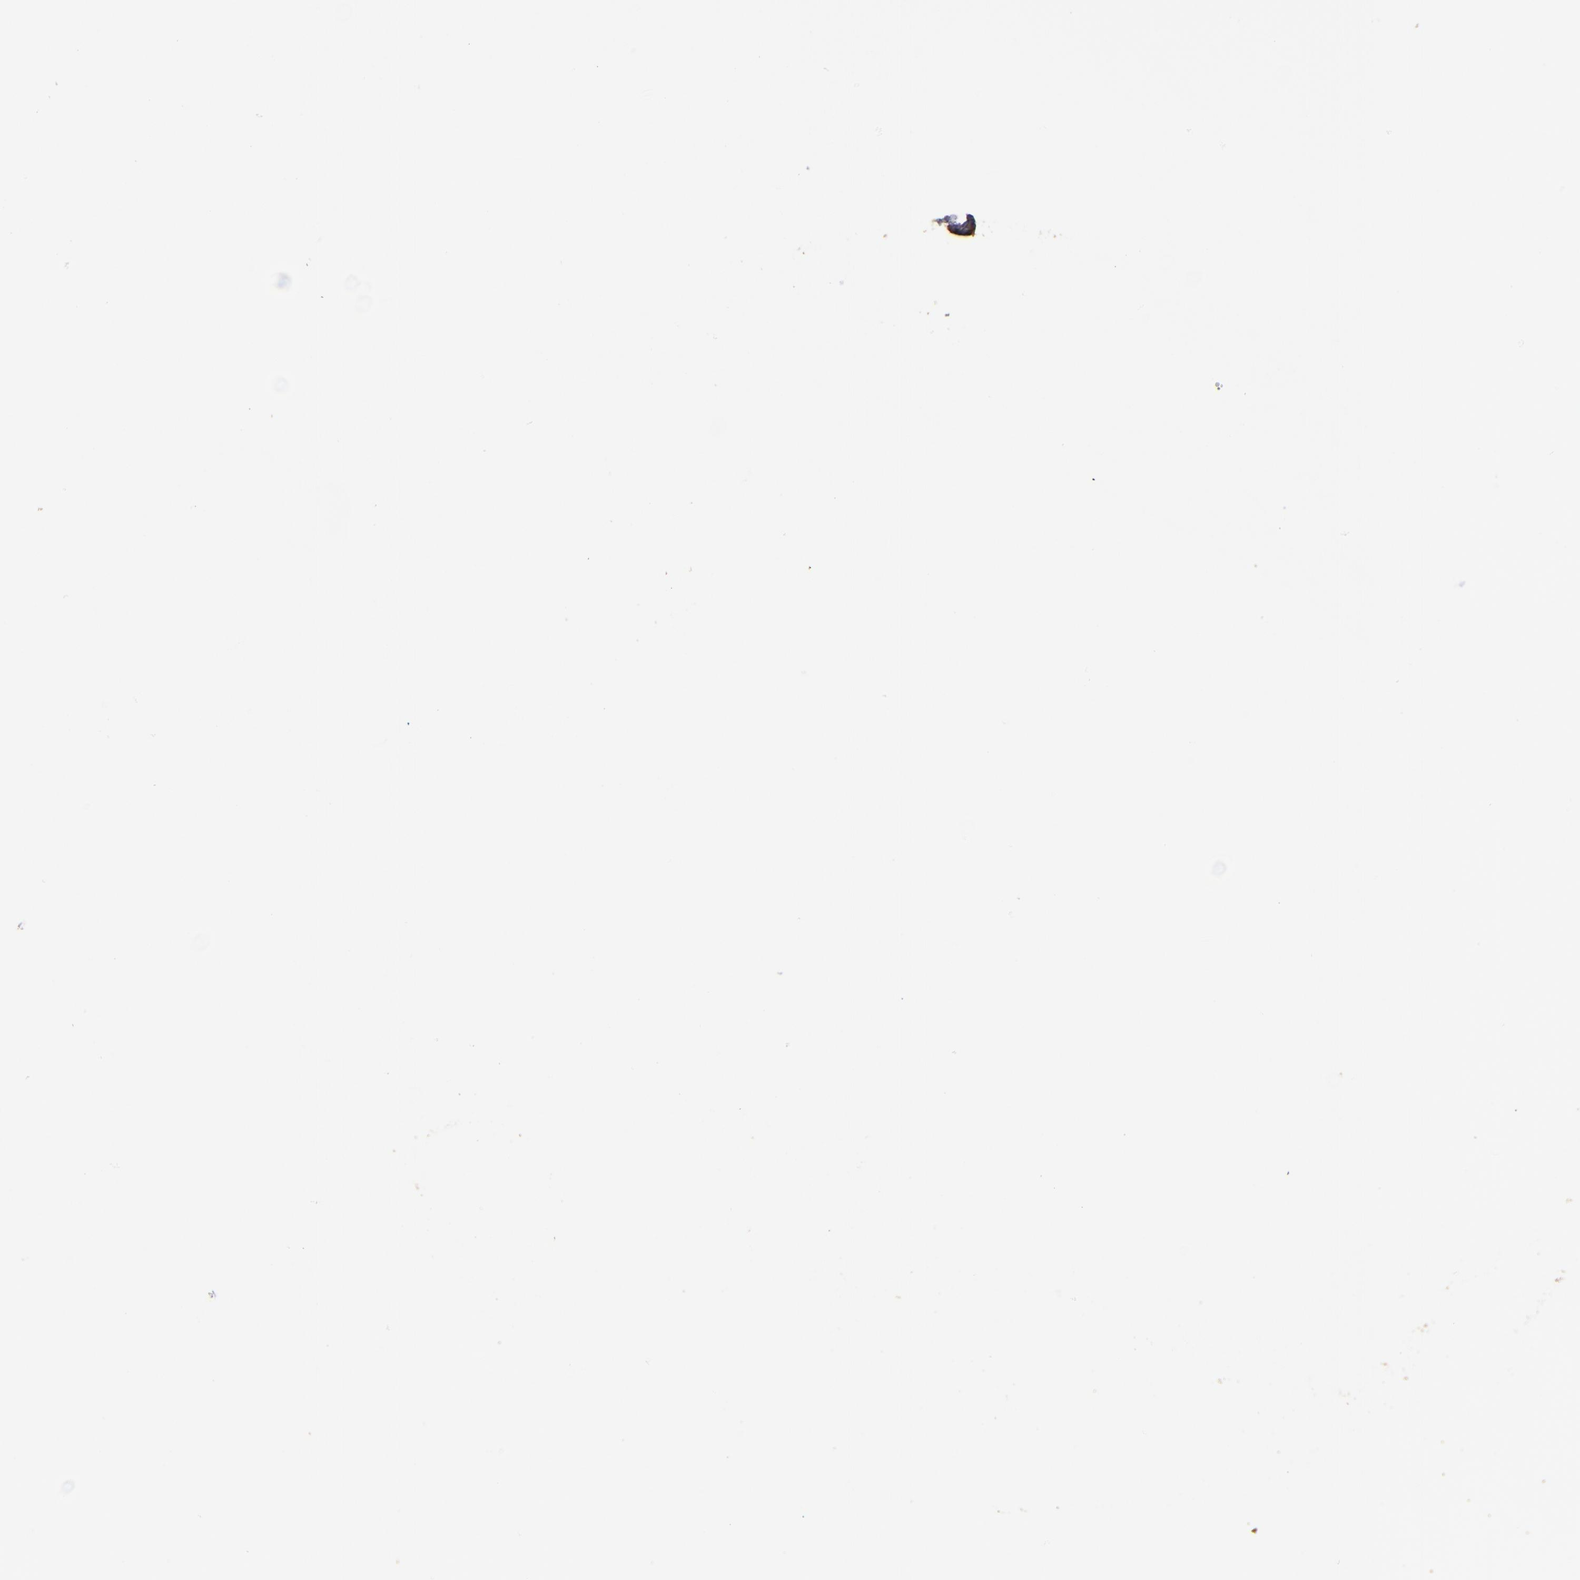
{"staining": {"intensity": "moderate", "quantity": ">75%", "location": "cytoplasmic/membranous"}, "tissue": "prostate cancer", "cell_type": "Tumor cells", "image_type": "cancer", "snomed": [{"axis": "morphology", "description": "Adenocarcinoma, High grade"}, {"axis": "topography", "description": "Prostate"}], "caption": "Protein expression analysis of human prostate cancer (adenocarcinoma (high-grade)) reveals moderate cytoplasmic/membranous expression in approximately >75% of tumor cells.", "gene": "RO60", "patient": {"sex": "male", "age": 85}}